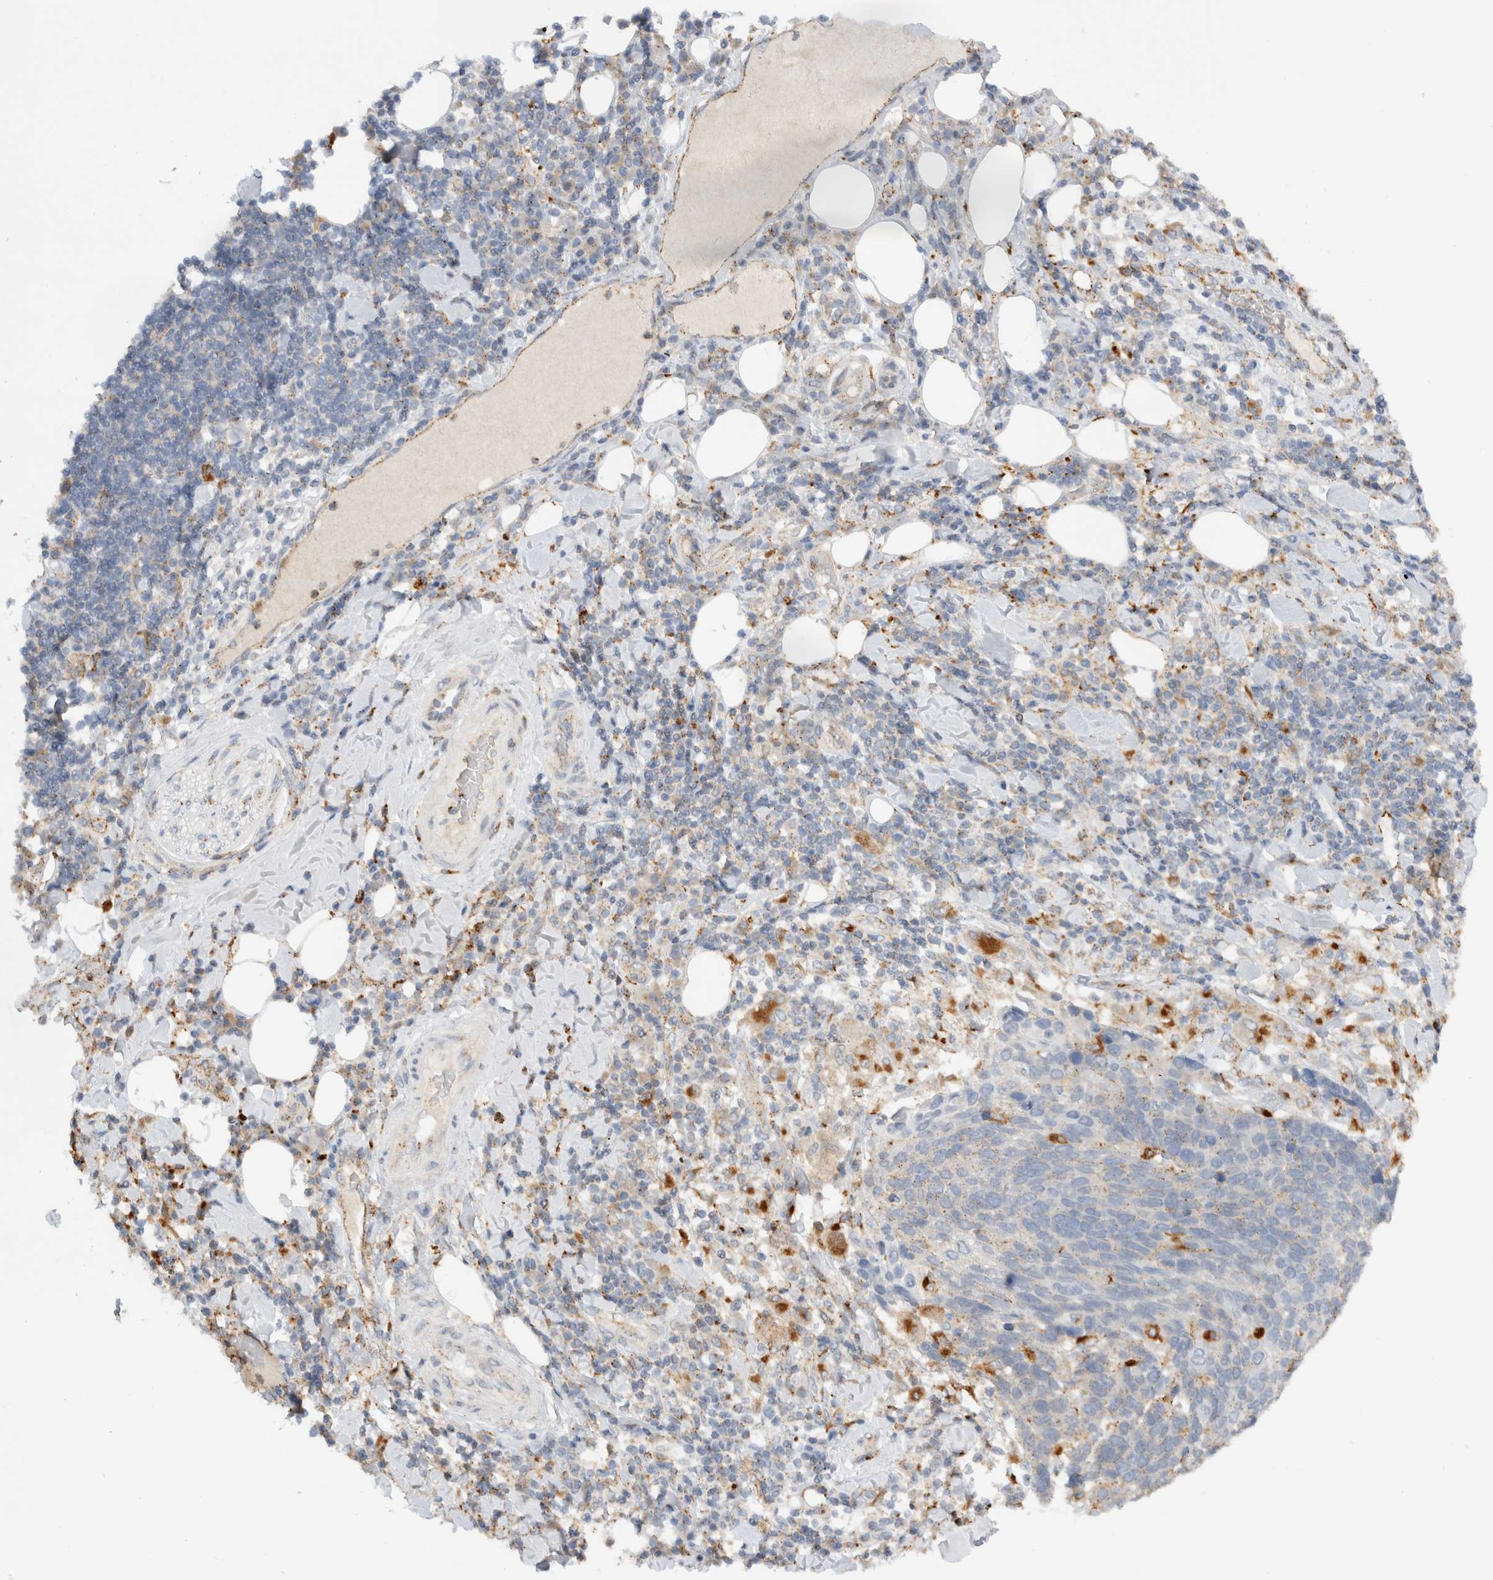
{"staining": {"intensity": "moderate", "quantity": "<25%", "location": "cytoplasmic/membranous"}, "tissue": "lung cancer", "cell_type": "Tumor cells", "image_type": "cancer", "snomed": [{"axis": "morphology", "description": "Squamous cell carcinoma, NOS"}, {"axis": "topography", "description": "Lung"}], "caption": "Immunohistochemical staining of lung squamous cell carcinoma reveals low levels of moderate cytoplasmic/membranous protein expression in about <25% of tumor cells.", "gene": "GNS", "patient": {"sex": "male", "age": 66}}